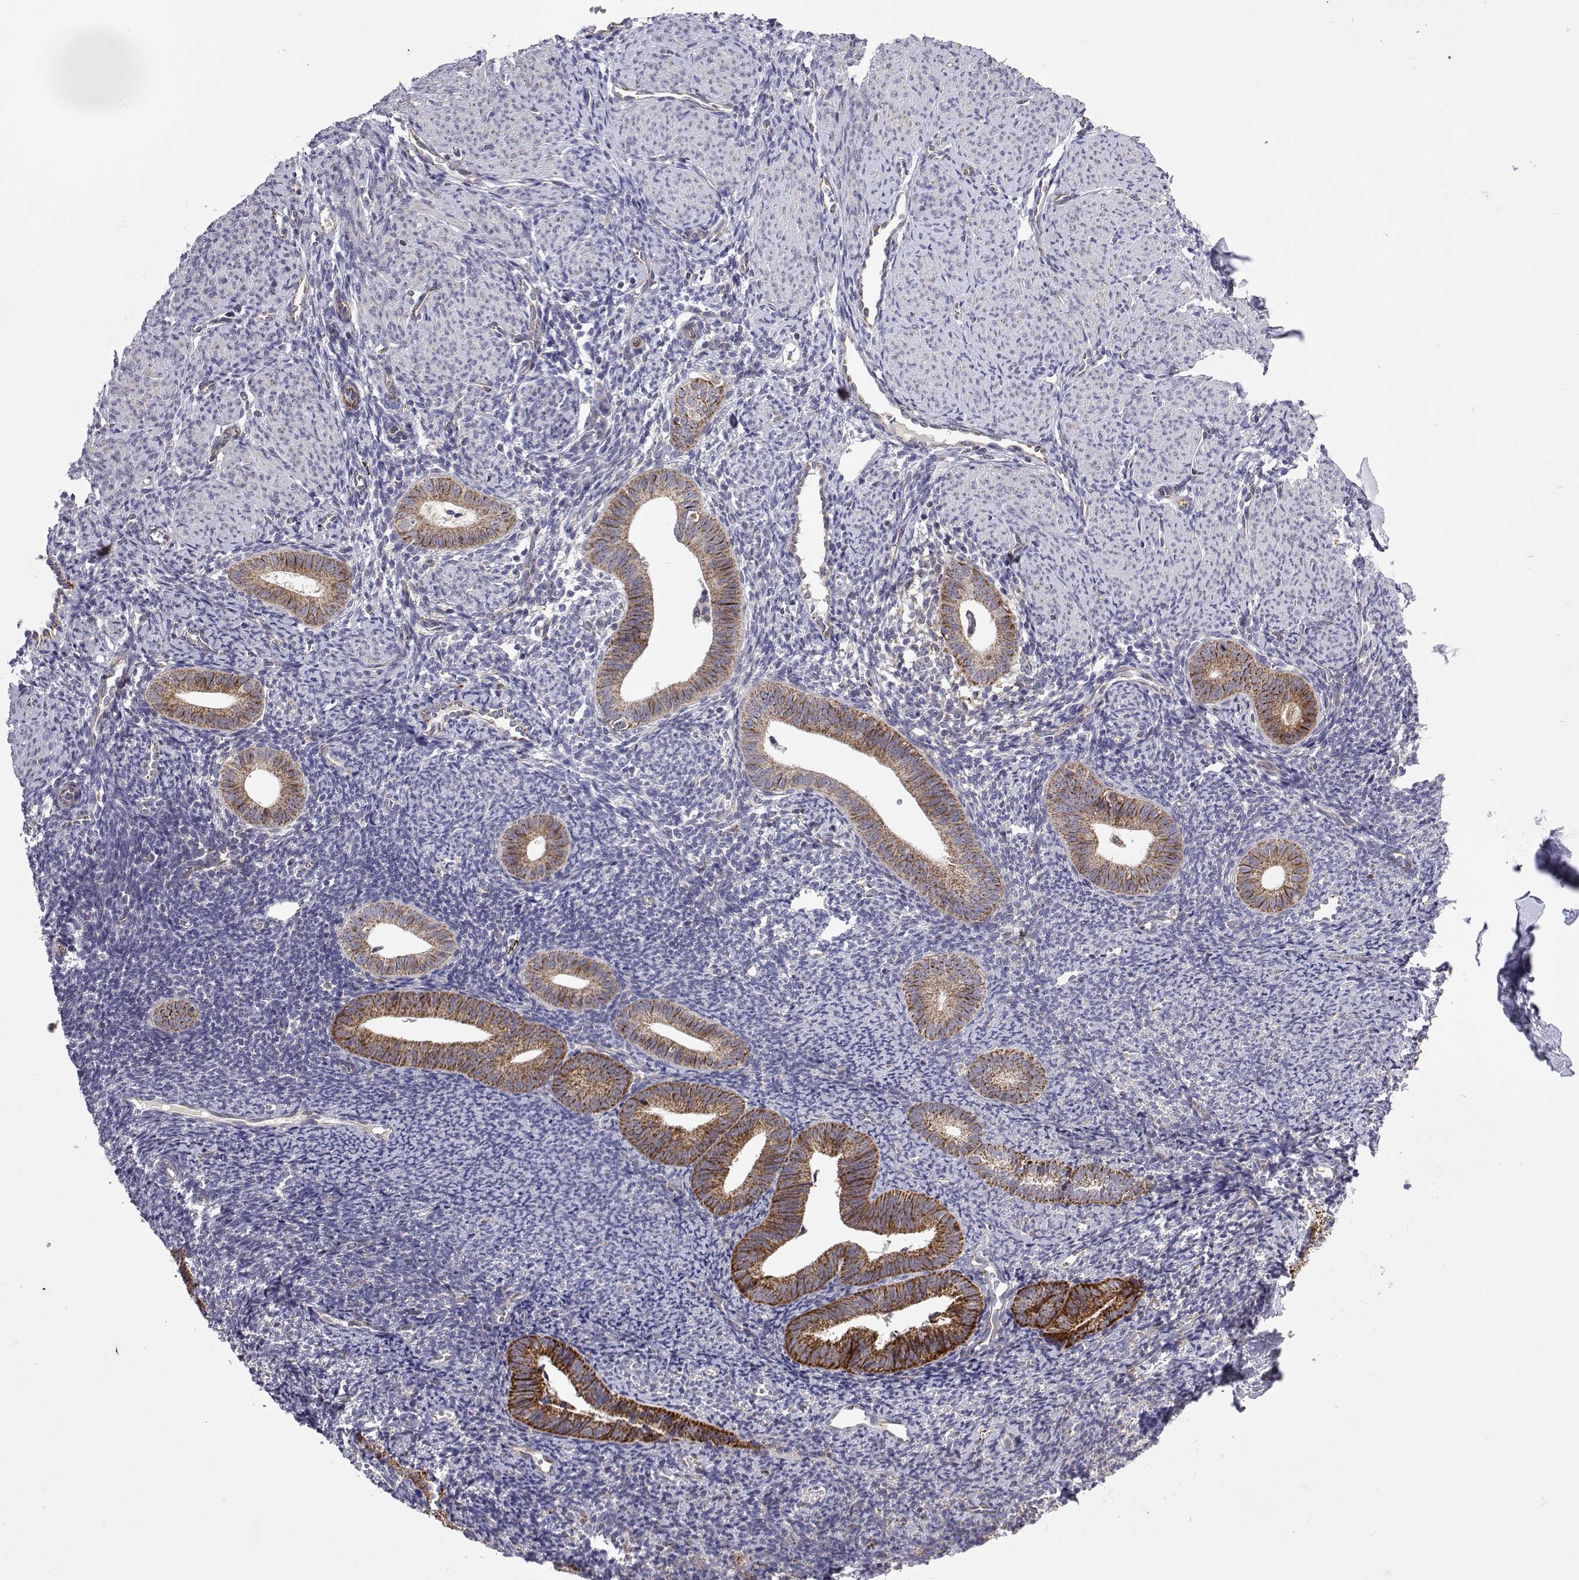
{"staining": {"intensity": "negative", "quantity": "none", "location": "none"}, "tissue": "endometrium", "cell_type": "Cells in endometrial stroma", "image_type": "normal", "snomed": [{"axis": "morphology", "description": "Normal tissue, NOS"}, {"axis": "topography", "description": "Endometrium"}], "caption": "The immunohistochemistry image has no significant staining in cells in endometrial stroma of endometrium.", "gene": "DHTKD1", "patient": {"sex": "female", "age": 39}}